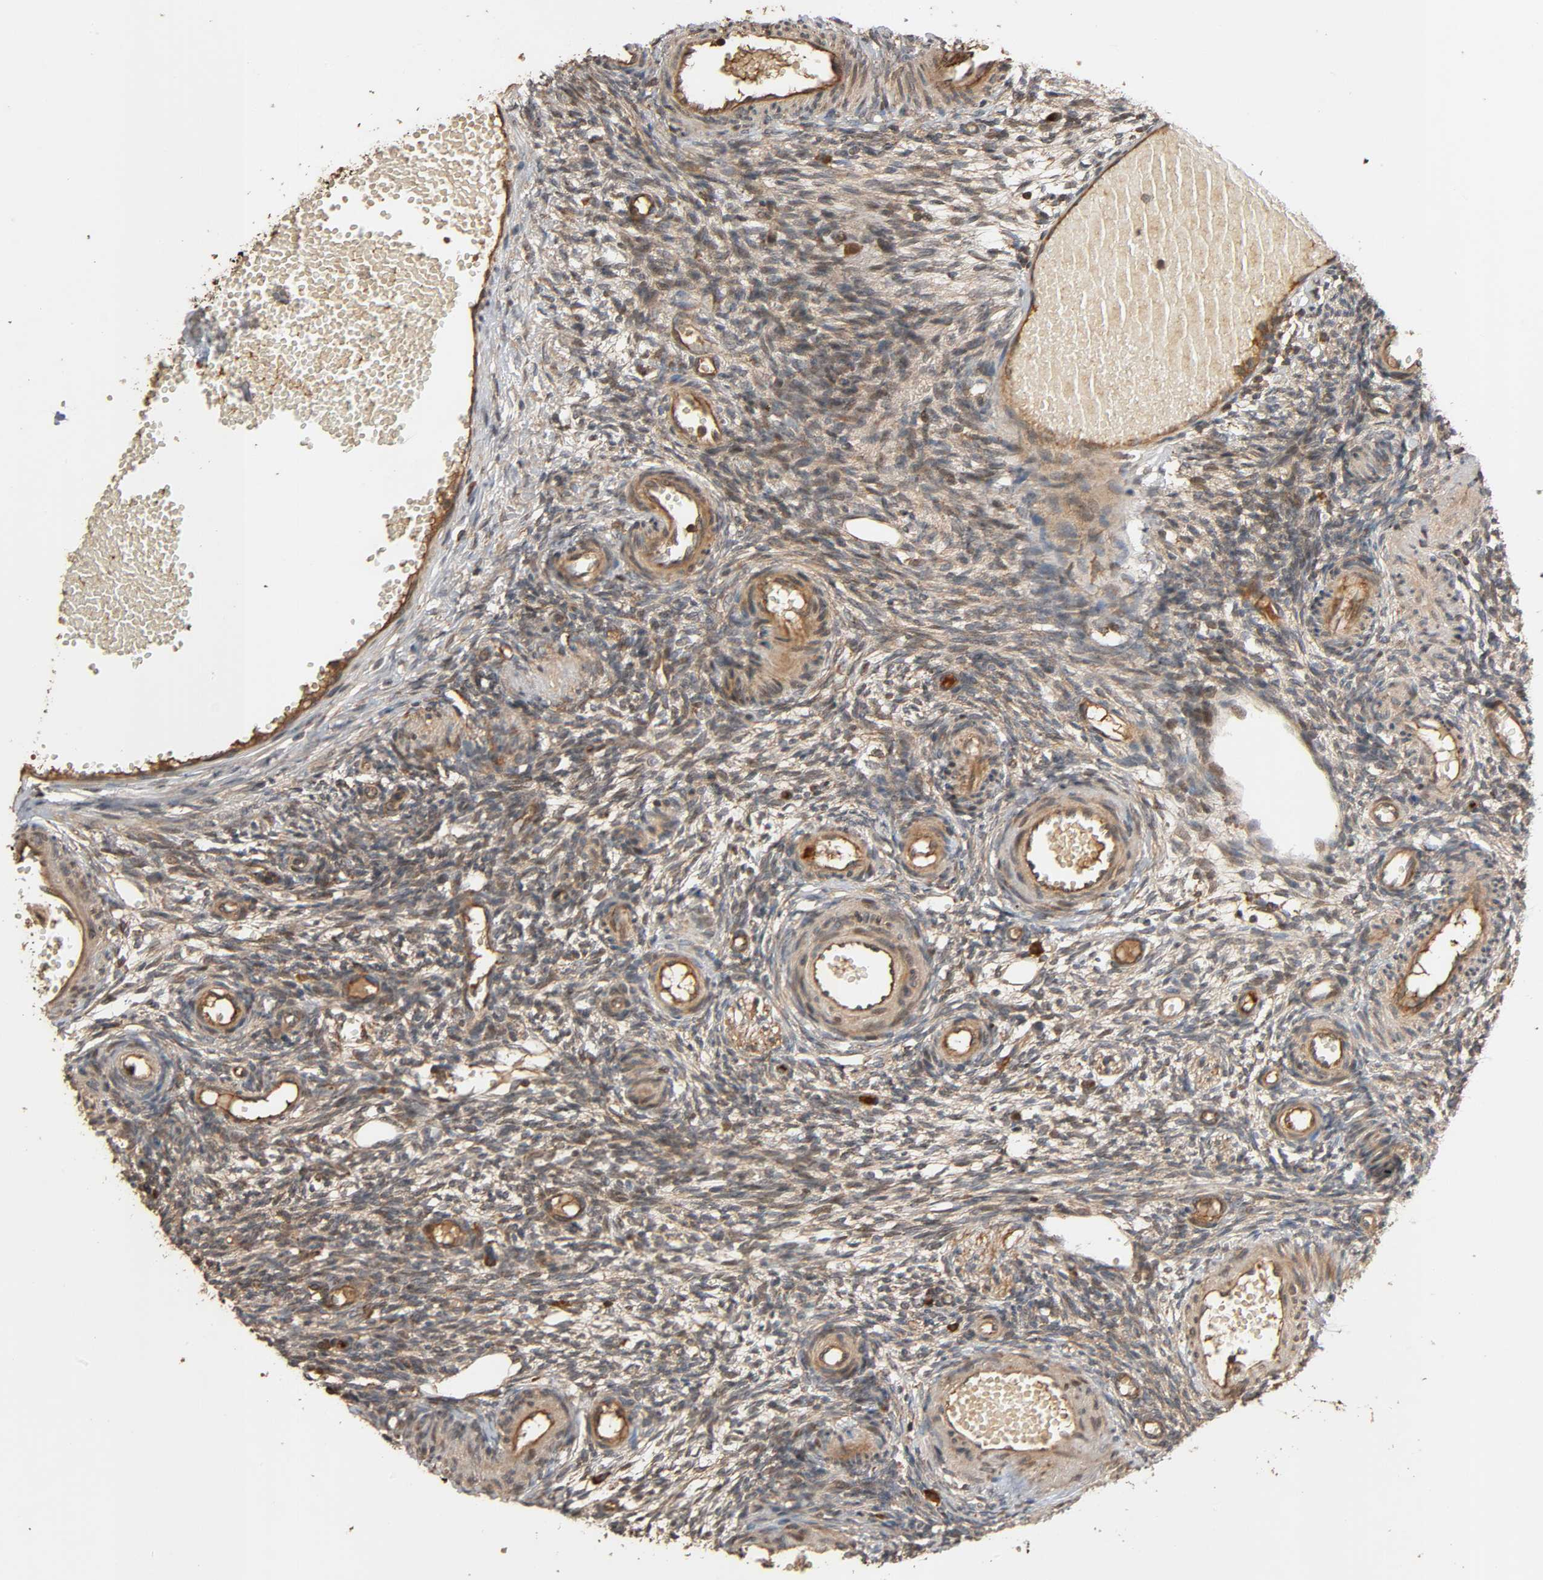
{"staining": {"intensity": "weak", "quantity": ">75%", "location": "cytoplasmic/membranous"}, "tissue": "ovary", "cell_type": "Ovarian stroma cells", "image_type": "normal", "snomed": [{"axis": "morphology", "description": "Normal tissue, NOS"}, {"axis": "topography", "description": "Ovary"}], "caption": "Approximately >75% of ovarian stroma cells in normal ovary display weak cytoplasmic/membranous protein expression as visualized by brown immunohistochemical staining.", "gene": "MAP3K8", "patient": {"sex": "female", "age": 35}}